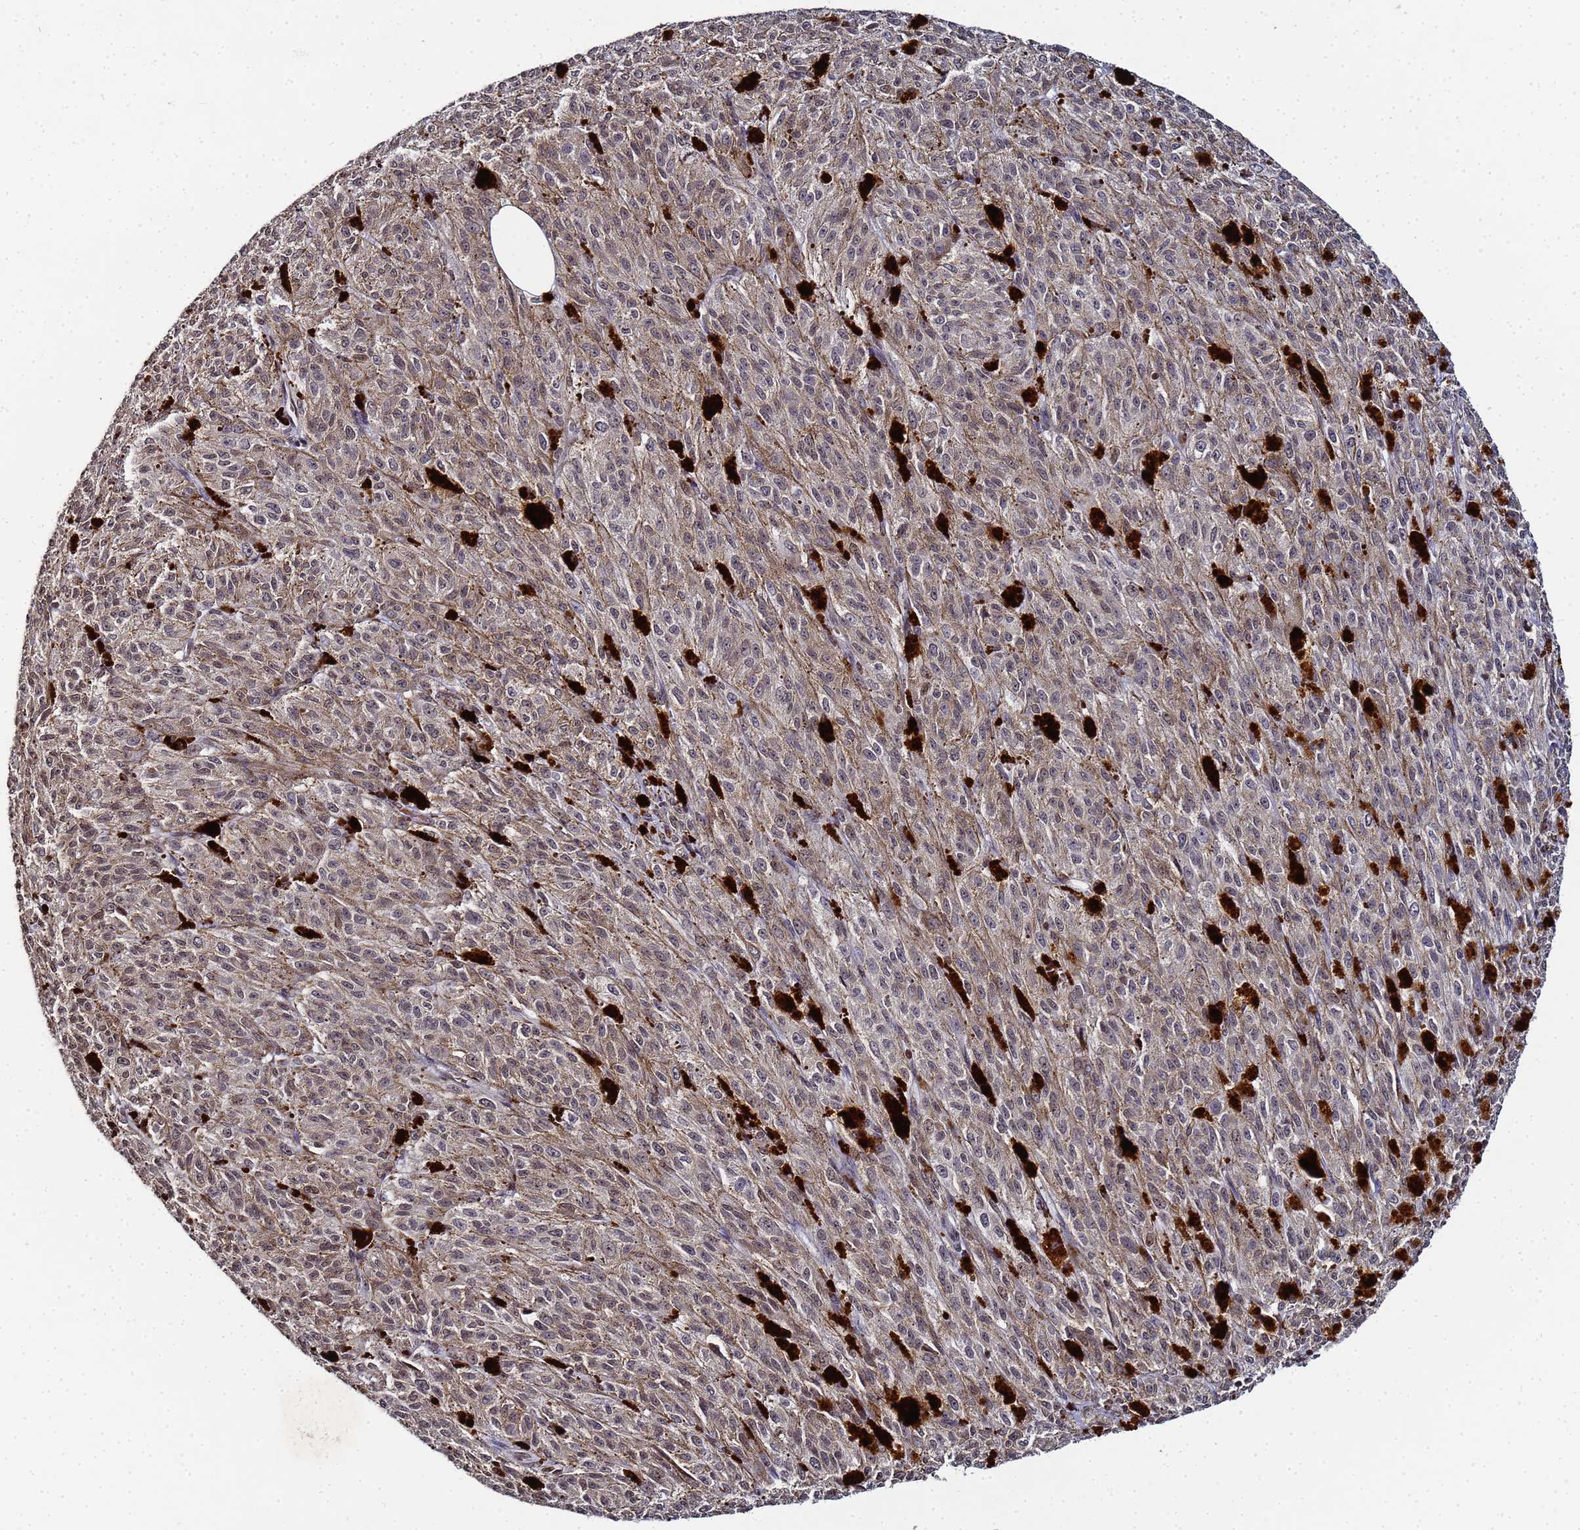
{"staining": {"intensity": "negative", "quantity": "none", "location": "none"}, "tissue": "melanoma", "cell_type": "Tumor cells", "image_type": "cancer", "snomed": [{"axis": "morphology", "description": "Malignant melanoma, NOS"}, {"axis": "topography", "description": "Skin"}], "caption": "The immunohistochemistry photomicrograph has no significant positivity in tumor cells of melanoma tissue.", "gene": "FZD4", "patient": {"sex": "female", "age": 52}}